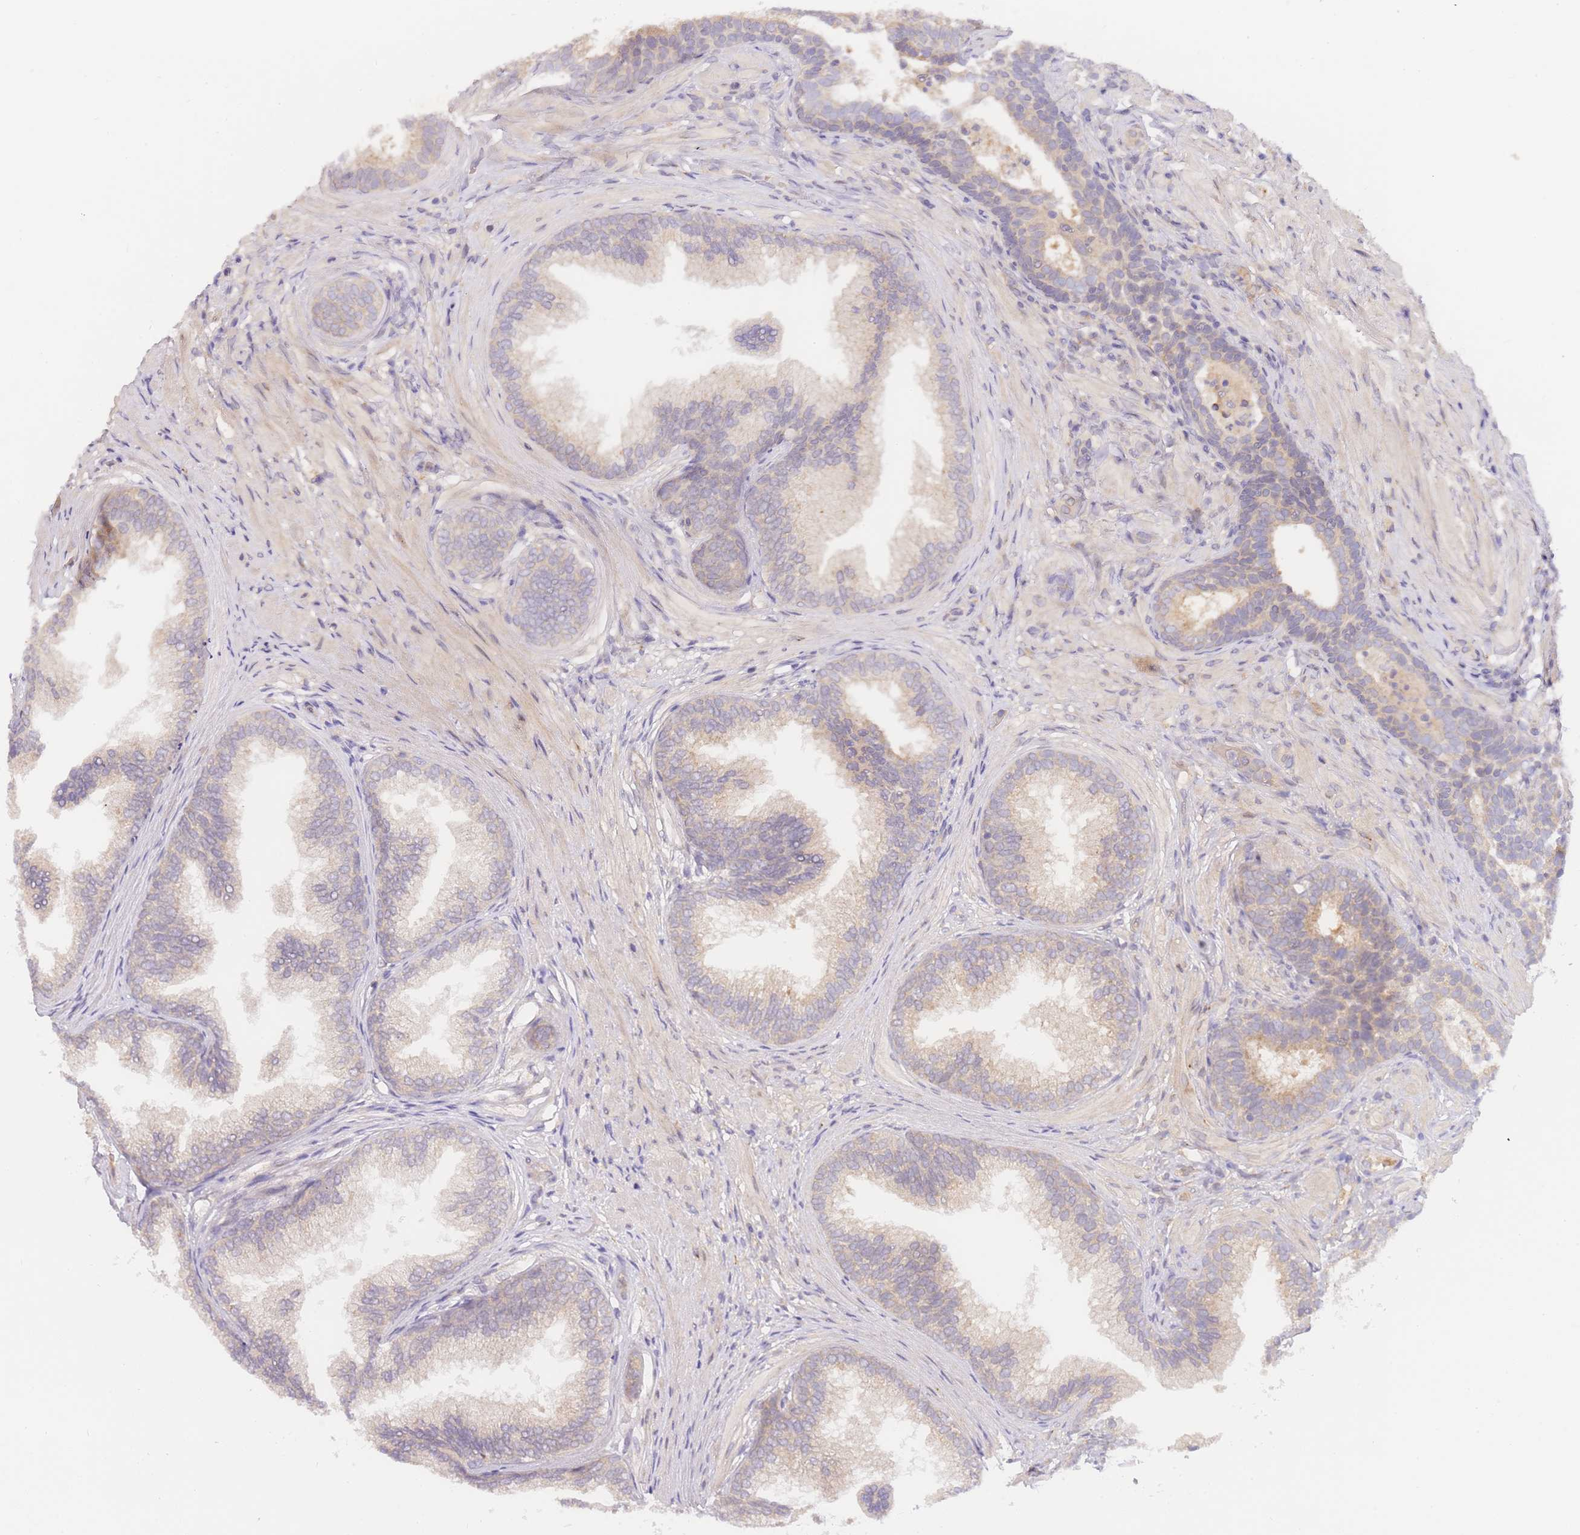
{"staining": {"intensity": "weak", "quantity": "25%-75%", "location": "cytoplasmic/membranous"}, "tissue": "prostate", "cell_type": "Glandular cells", "image_type": "normal", "snomed": [{"axis": "morphology", "description": "Normal tissue, NOS"}, {"axis": "topography", "description": "Prostate"}], "caption": "This is a histology image of IHC staining of normal prostate, which shows weak staining in the cytoplasmic/membranous of glandular cells.", "gene": "ZNF577", "patient": {"sex": "male", "age": 76}}